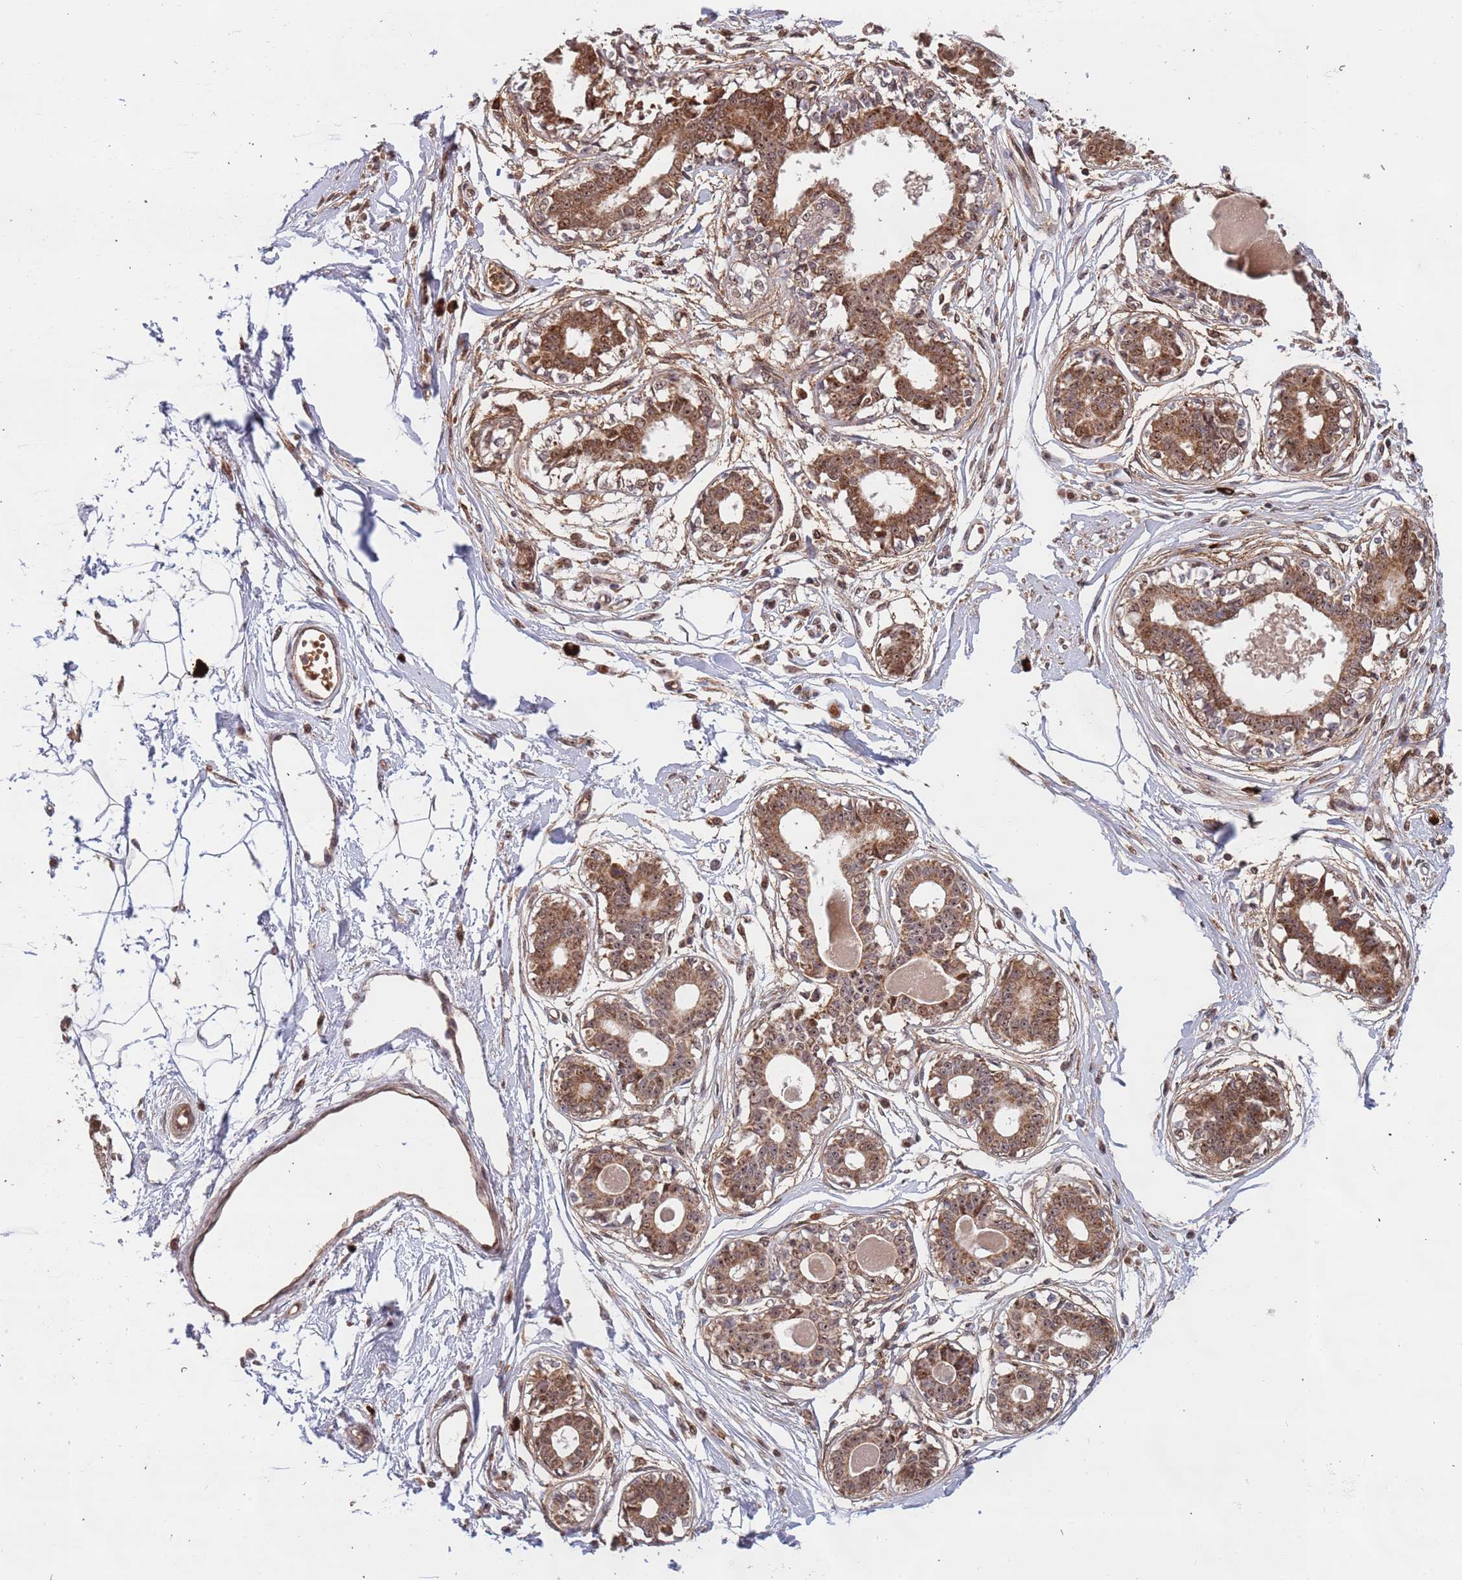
{"staining": {"intensity": "weak", "quantity": "25%-75%", "location": "cytoplasmic/membranous"}, "tissue": "breast", "cell_type": "Adipocytes", "image_type": "normal", "snomed": [{"axis": "morphology", "description": "Normal tissue, NOS"}, {"axis": "topography", "description": "Breast"}], "caption": "High-magnification brightfield microscopy of benign breast stained with DAB (3,3'-diaminobenzidine) (brown) and counterstained with hematoxylin (blue). adipocytes exhibit weak cytoplasmic/membranous positivity is identified in about25%-75% of cells. The staining was performed using DAB (3,3'-diaminobenzidine), with brown indicating positive protein expression. Nuclei are stained blue with hematoxylin.", "gene": "DCHS1", "patient": {"sex": "female", "age": 45}}